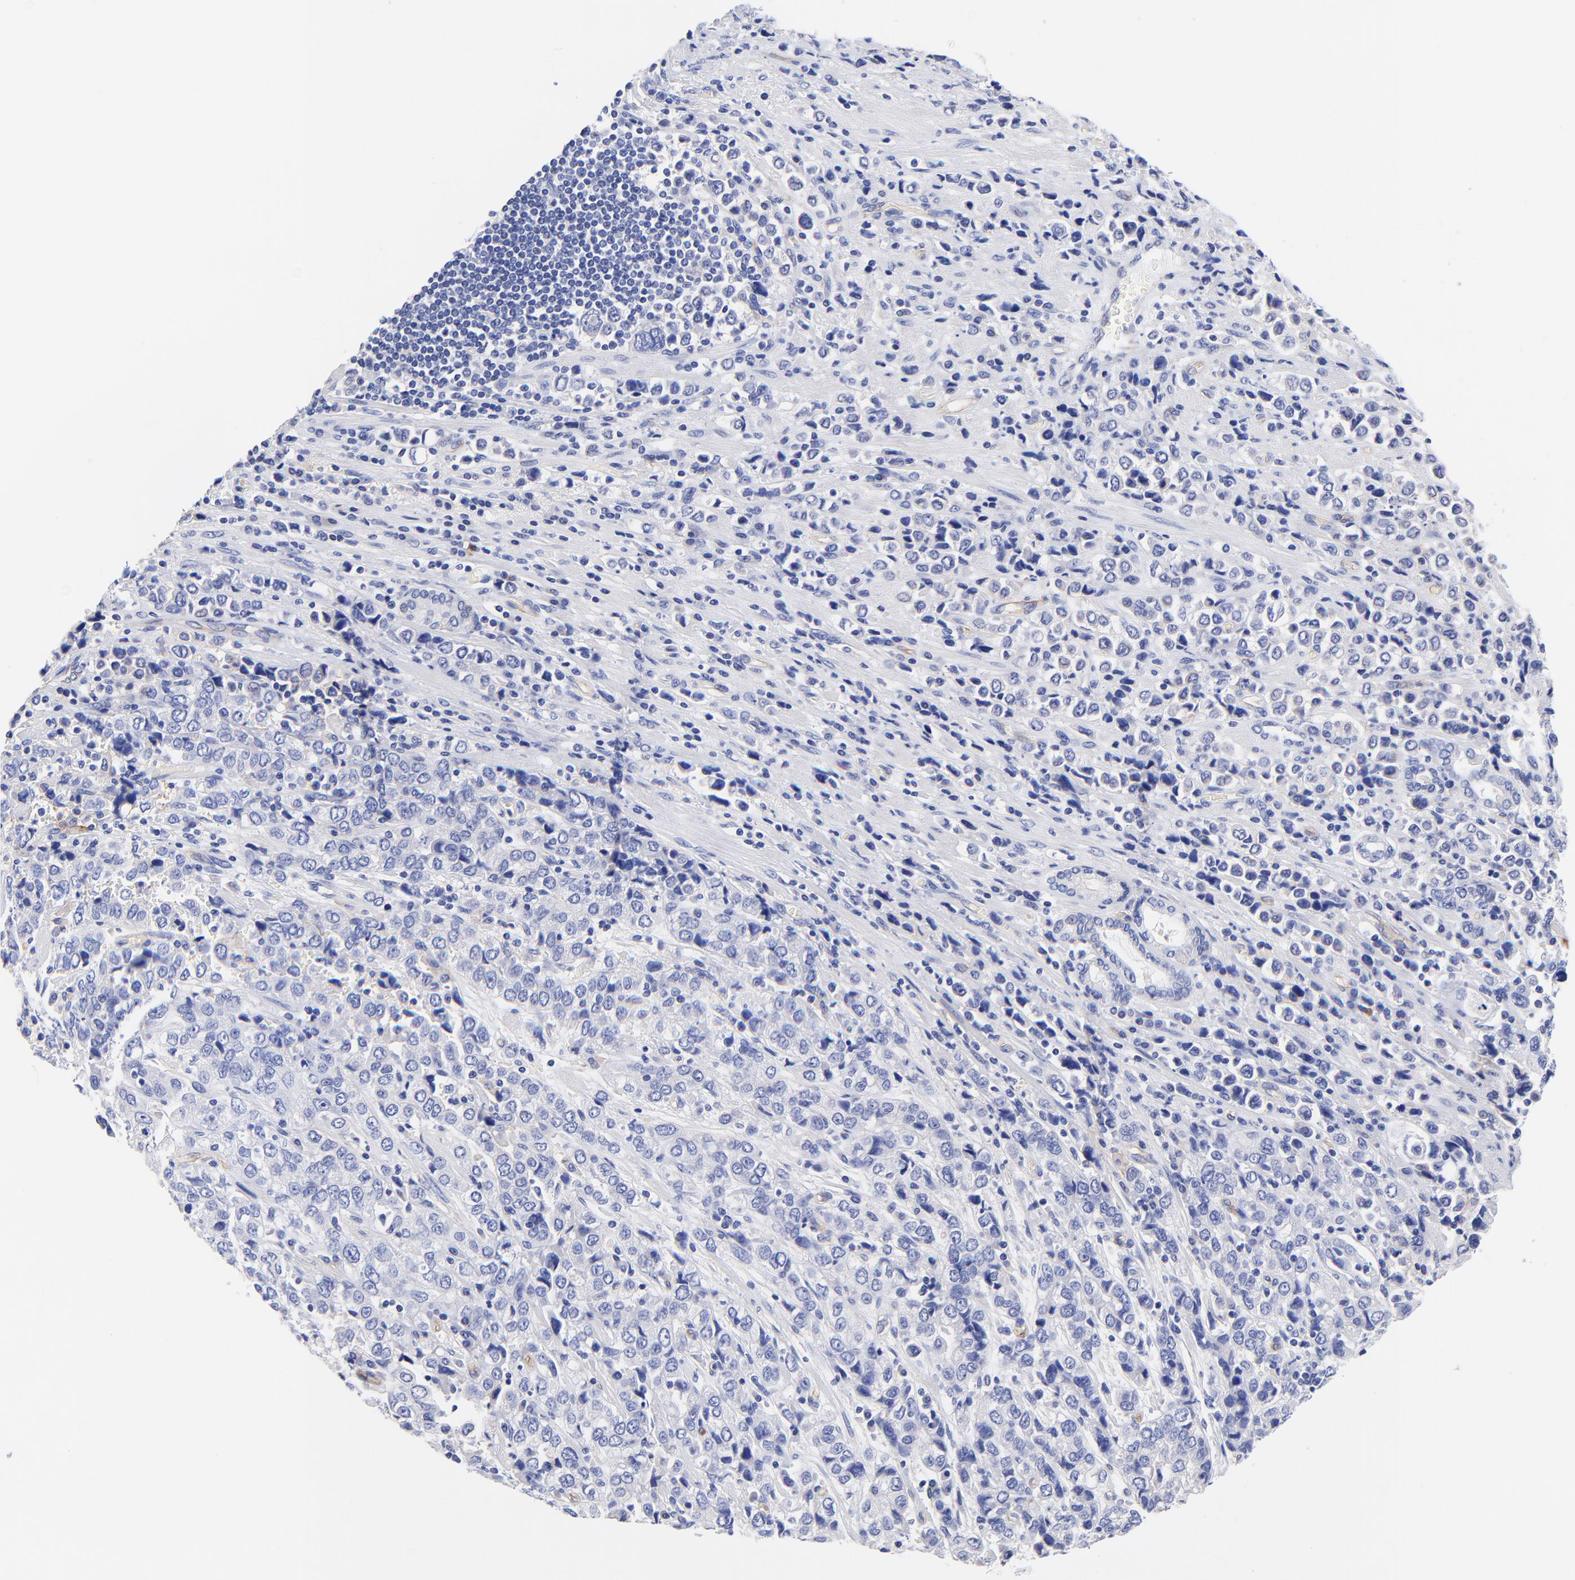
{"staining": {"intensity": "negative", "quantity": "none", "location": "none"}, "tissue": "stomach cancer", "cell_type": "Tumor cells", "image_type": "cancer", "snomed": [{"axis": "morphology", "description": "Adenocarcinoma, NOS"}, {"axis": "topography", "description": "Stomach, upper"}], "caption": "DAB immunohistochemical staining of human stomach cancer shows no significant expression in tumor cells. Nuclei are stained in blue.", "gene": "SLC44A2", "patient": {"sex": "male", "age": 76}}